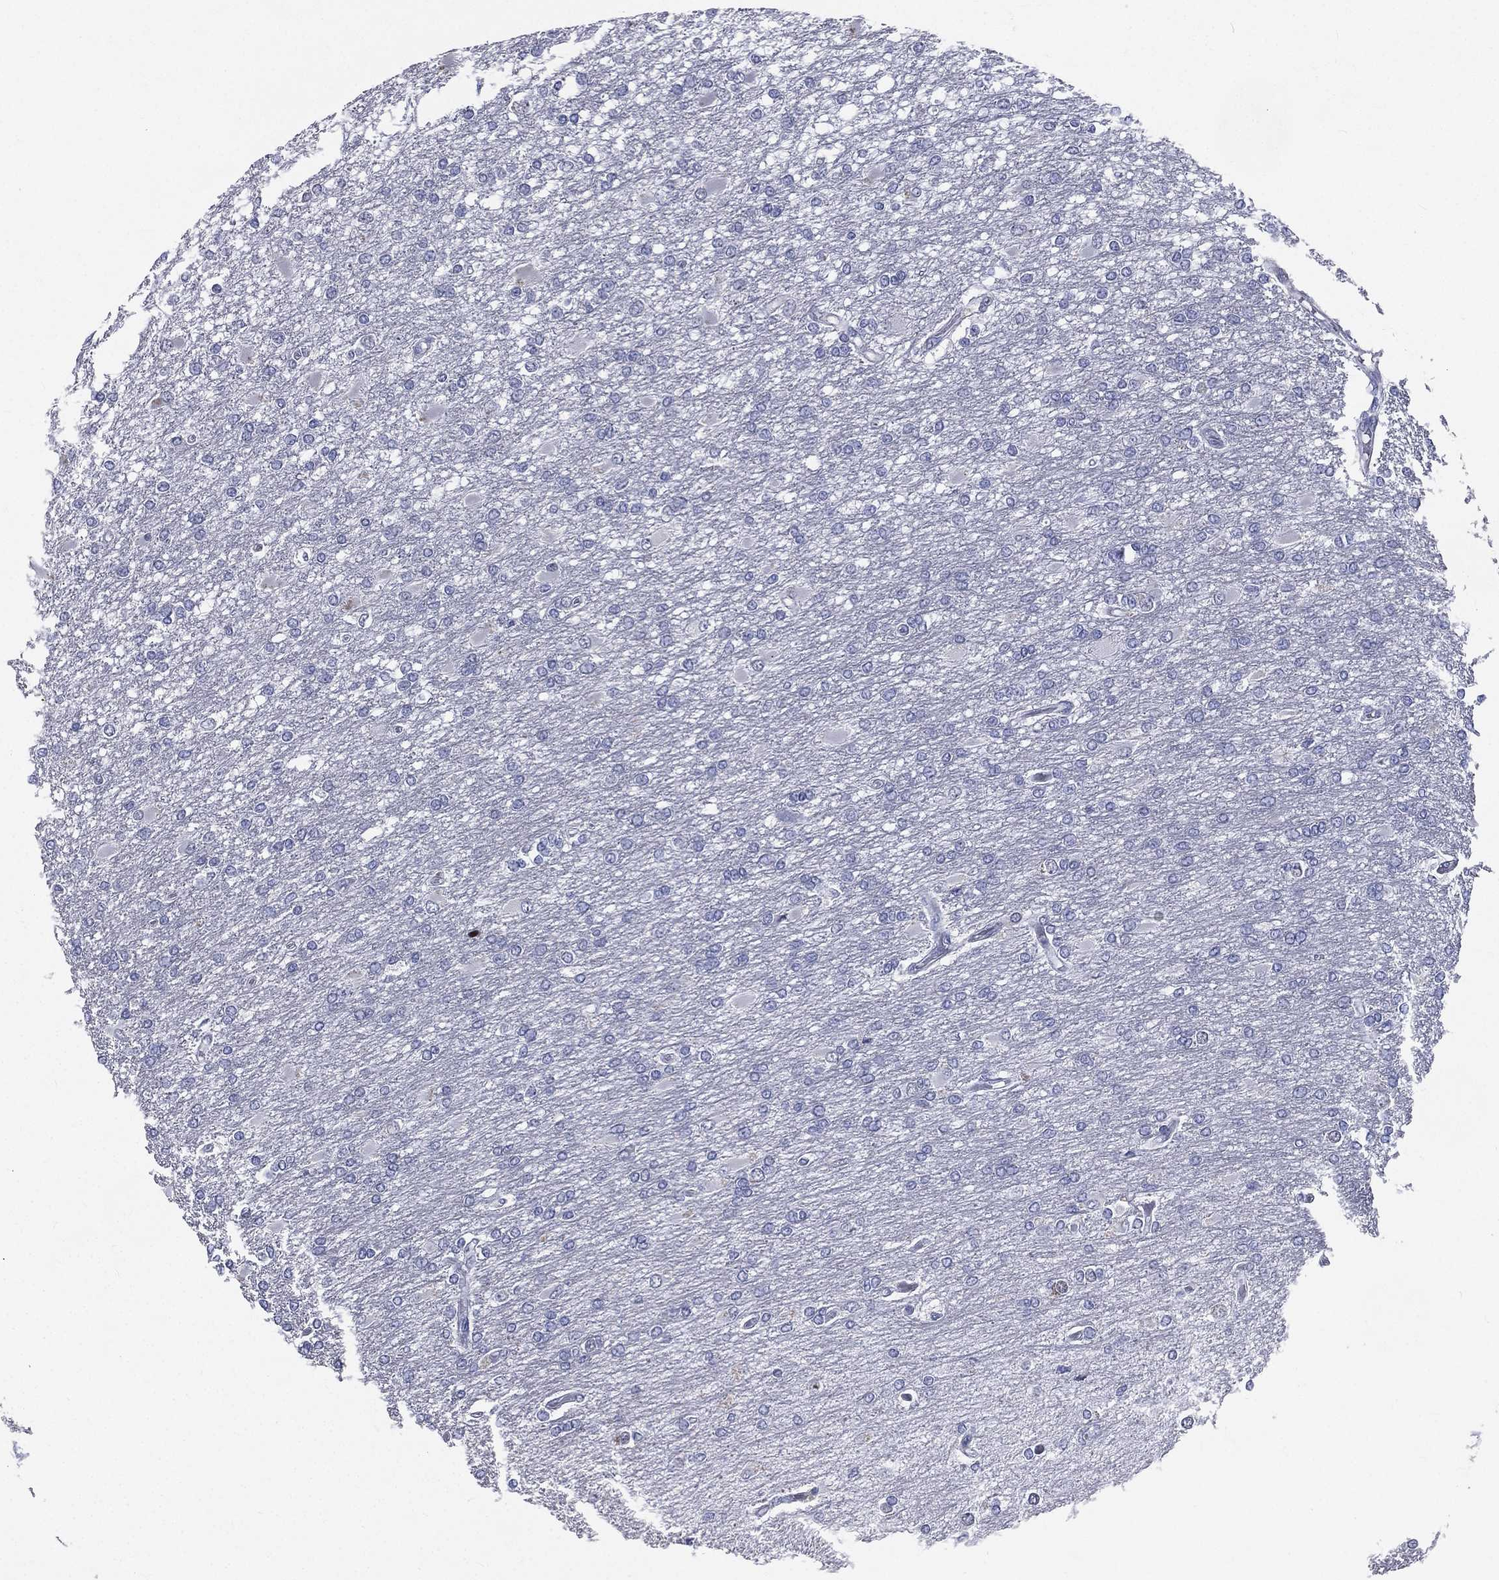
{"staining": {"intensity": "negative", "quantity": "none", "location": "none"}, "tissue": "glioma", "cell_type": "Tumor cells", "image_type": "cancer", "snomed": [{"axis": "morphology", "description": "Glioma, malignant, High grade"}, {"axis": "topography", "description": "Cerebral cortex"}], "caption": "The IHC micrograph has no significant expression in tumor cells of glioma tissue. (DAB immunohistochemistry visualized using brightfield microscopy, high magnification).", "gene": "IFT27", "patient": {"sex": "male", "age": 79}}